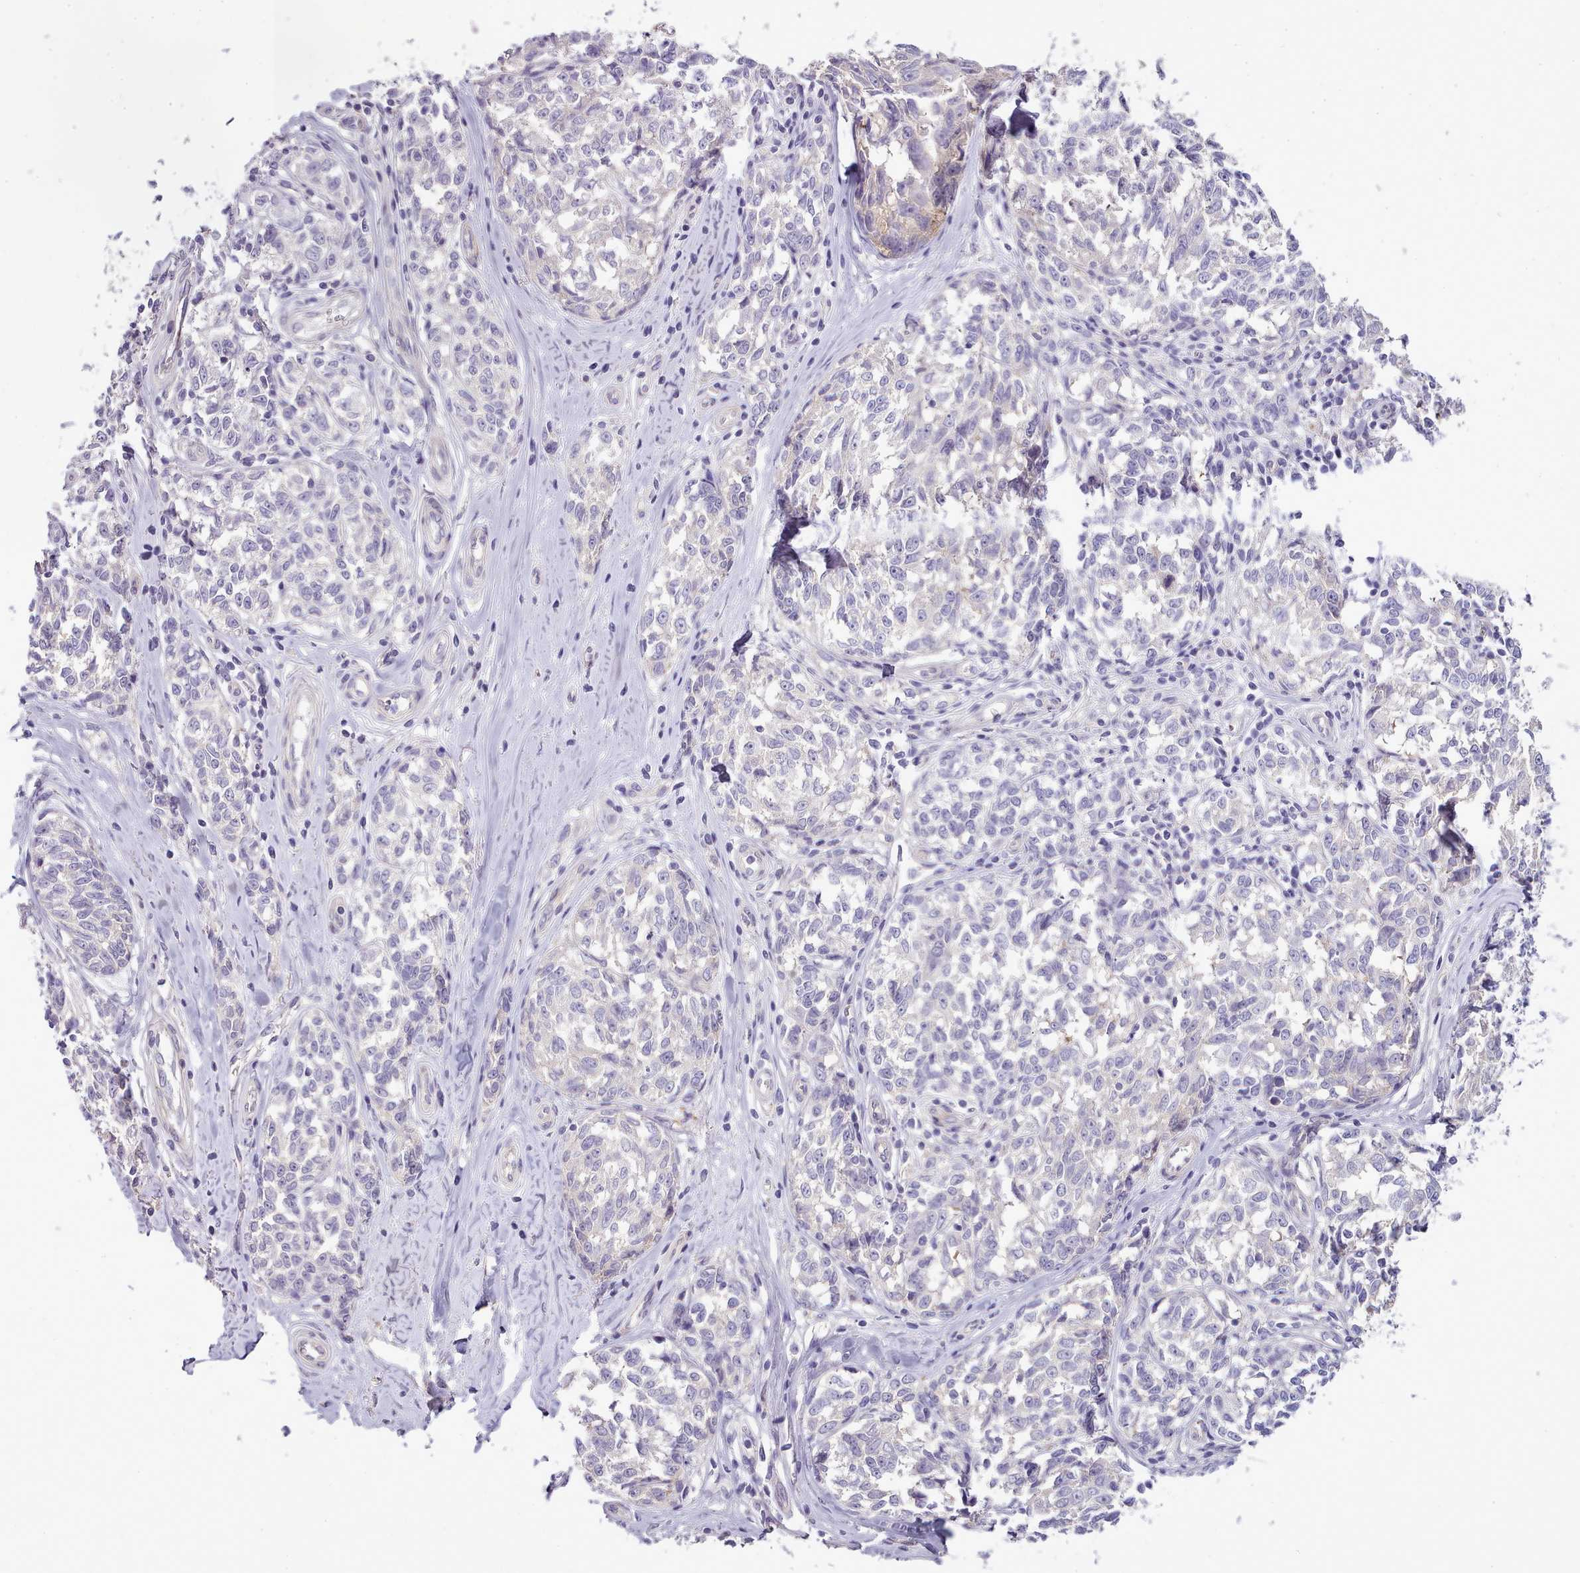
{"staining": {"intensity": "negative", "quantity": "none", "location": "none"}, "tissue": "melanoma", "cell_type": "Tumor cells", "image_type": "cancer", "snomed": [{"axis": "morphology", "description": "Normal tissue, NOS"}, {"axis": "morphology", "description": "Malignant melanoma, NOS"}, {"axis": "topography", "description": "Skin"}], "caption": "Photomicrograph shows no significant protein expression in tumor cells of melanoma.", "gene": "SETX", "patient": {"sex": "female", "age": 64}}